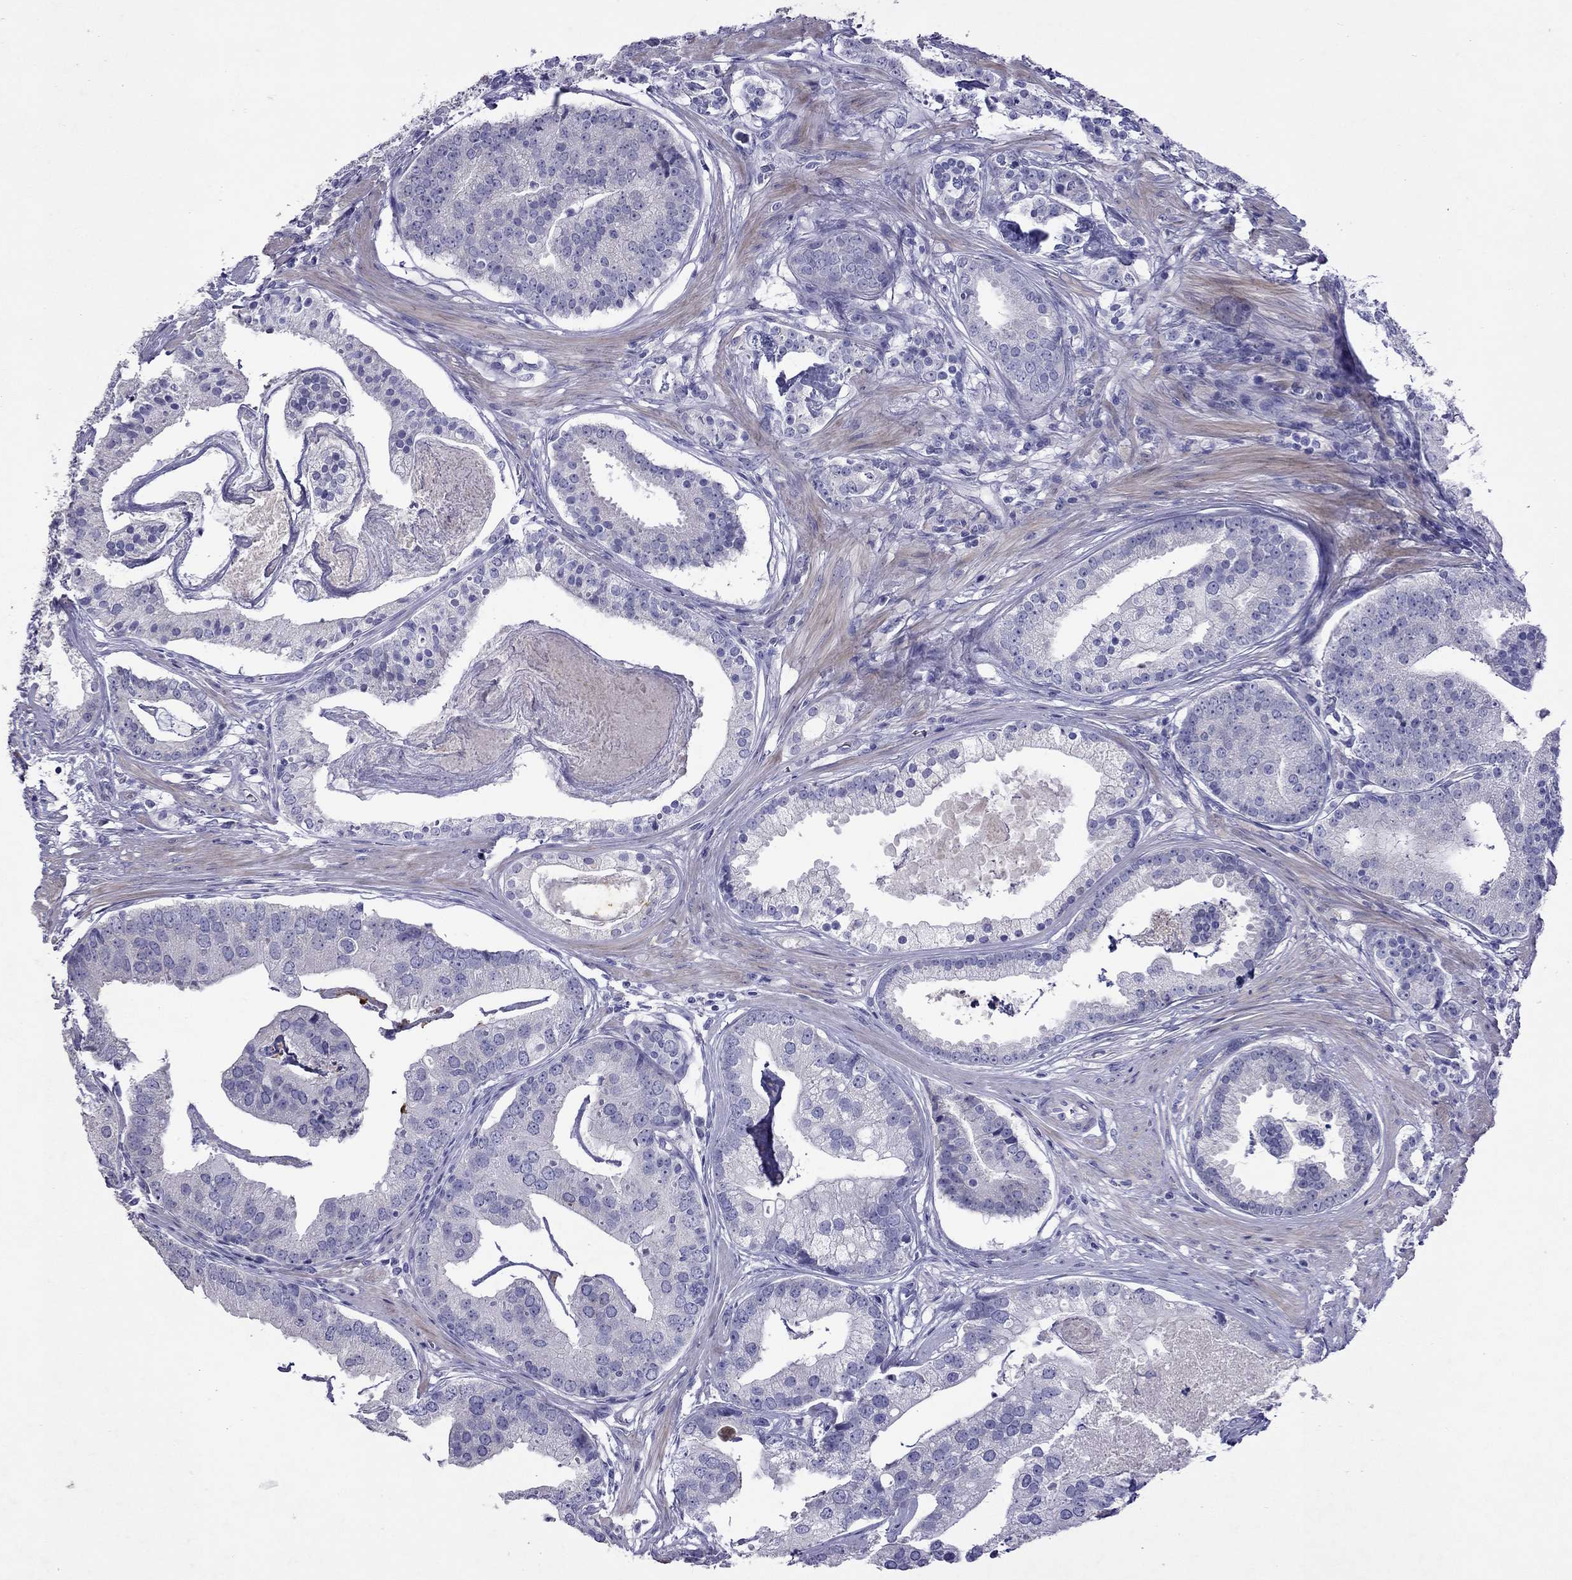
{"staining": {"intensity": "negative", "quantity": "none", "location": "none"}, "tissue": "prostate cancer", "cell_type": "Tumor cells", "image_type": "cancer", "snomed": [{"axis": "morphology", "description": "Adenocarcinoma, NOS"}, {"axis": "topography", "description": "Prostate and seminal vesicle, NOS"}, {"axis": "topography", "description": "Prostate"}], "caption": "DAB (3,3'-diaminobenzidine) immunohistochemical staining of human prostate cancer reveals no significant expression in tumor cells.", "gene": "GNAT3", "patient": {"sex": "male", "age": 44}}